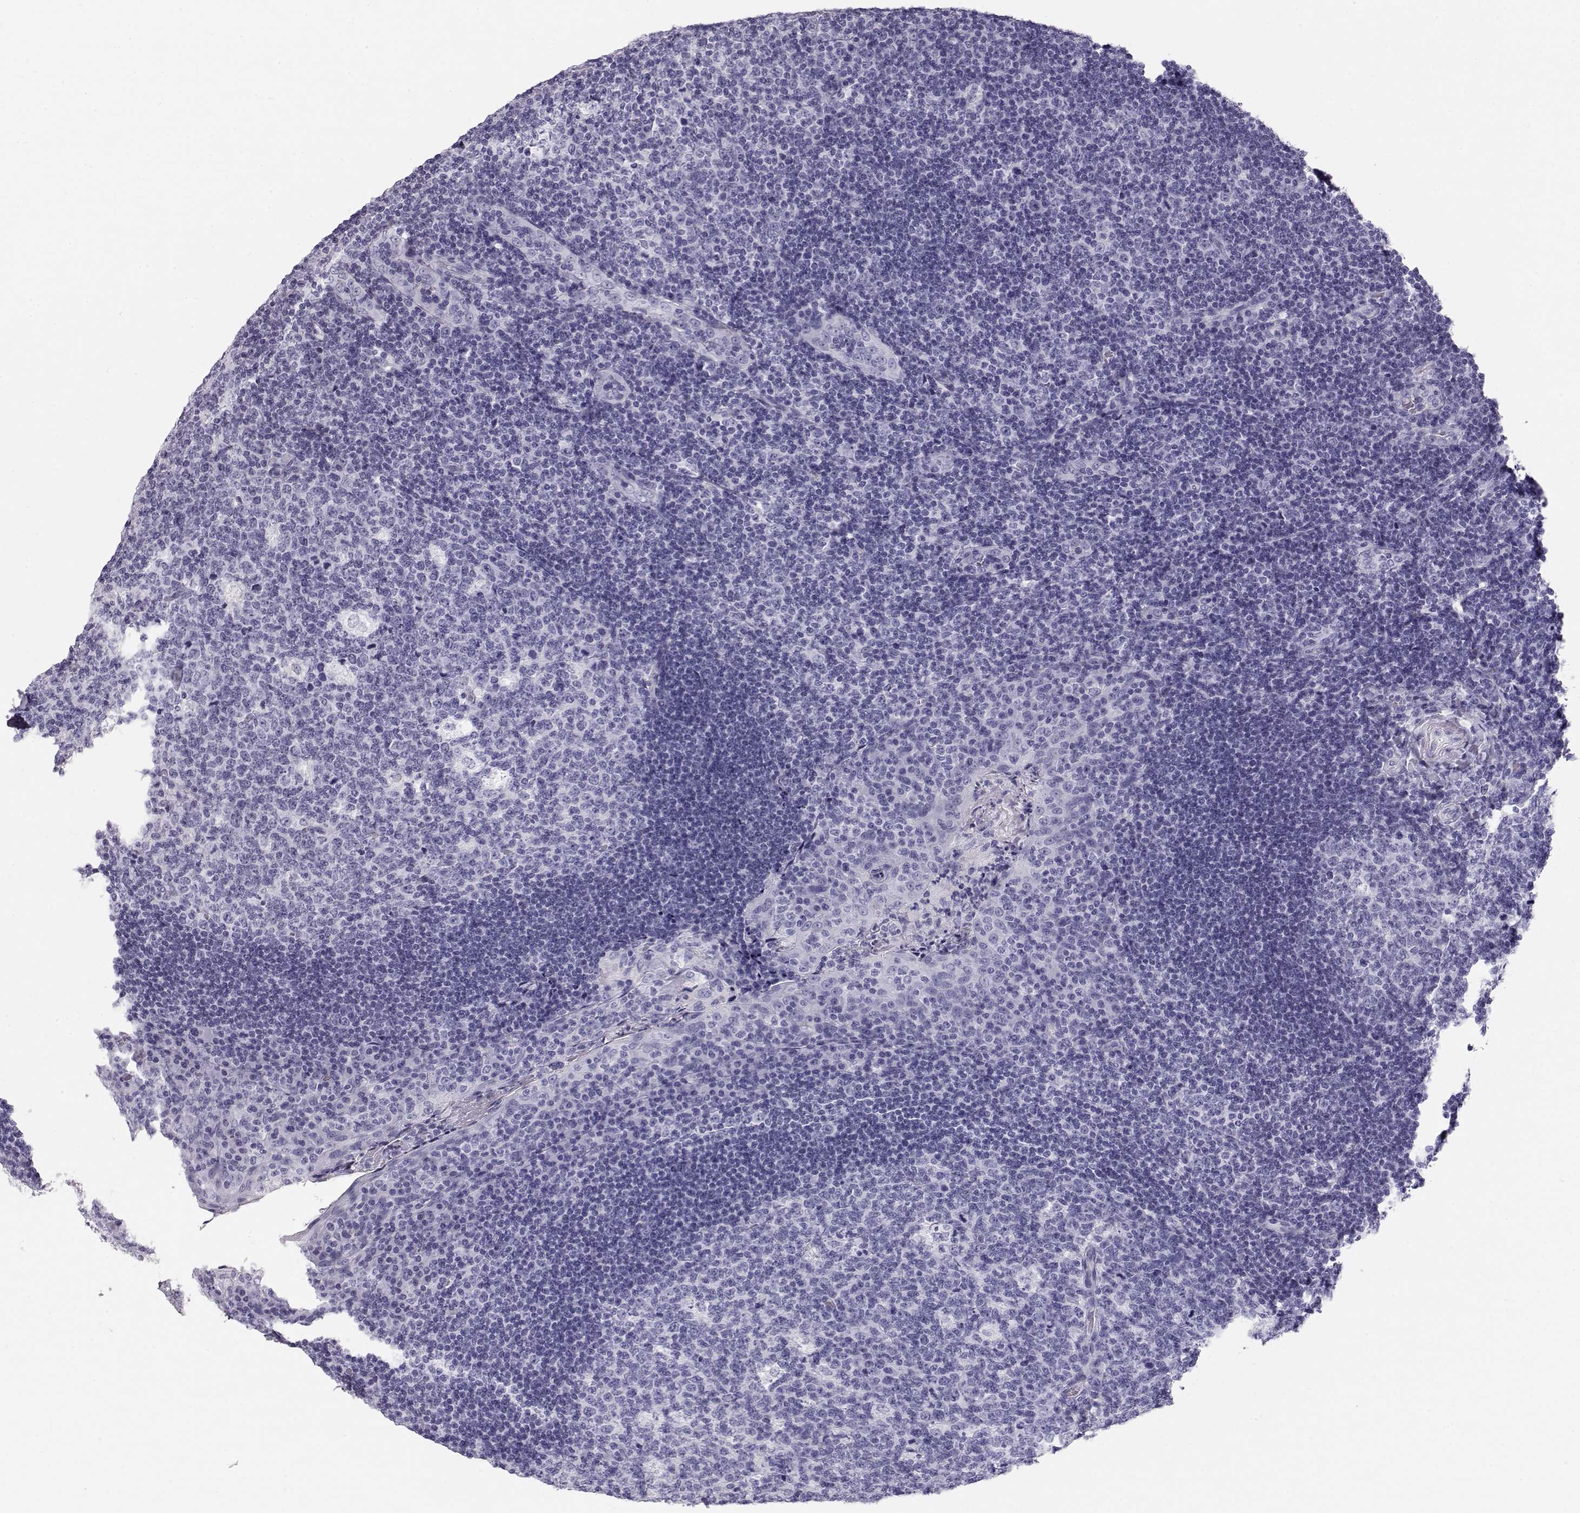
{"staining": {"intensity": "negative", "quantity": "none", "location": "none"}, "tissue": "tonsil", "cell_type": "Germinal center cells", "image_type": "normal", "snomed": [{"axis": "morphology", "description": "Normal tissue, NOS"}, {"axis": "topography", "description": "Tonsil"}], "caption": "An immunohistochemistry micrograph of normal tonsil is shown. There is no staining in germinal center cells of tonsil.", "gene": "RD3", "patient": {"sex": "male", "age": 17}}